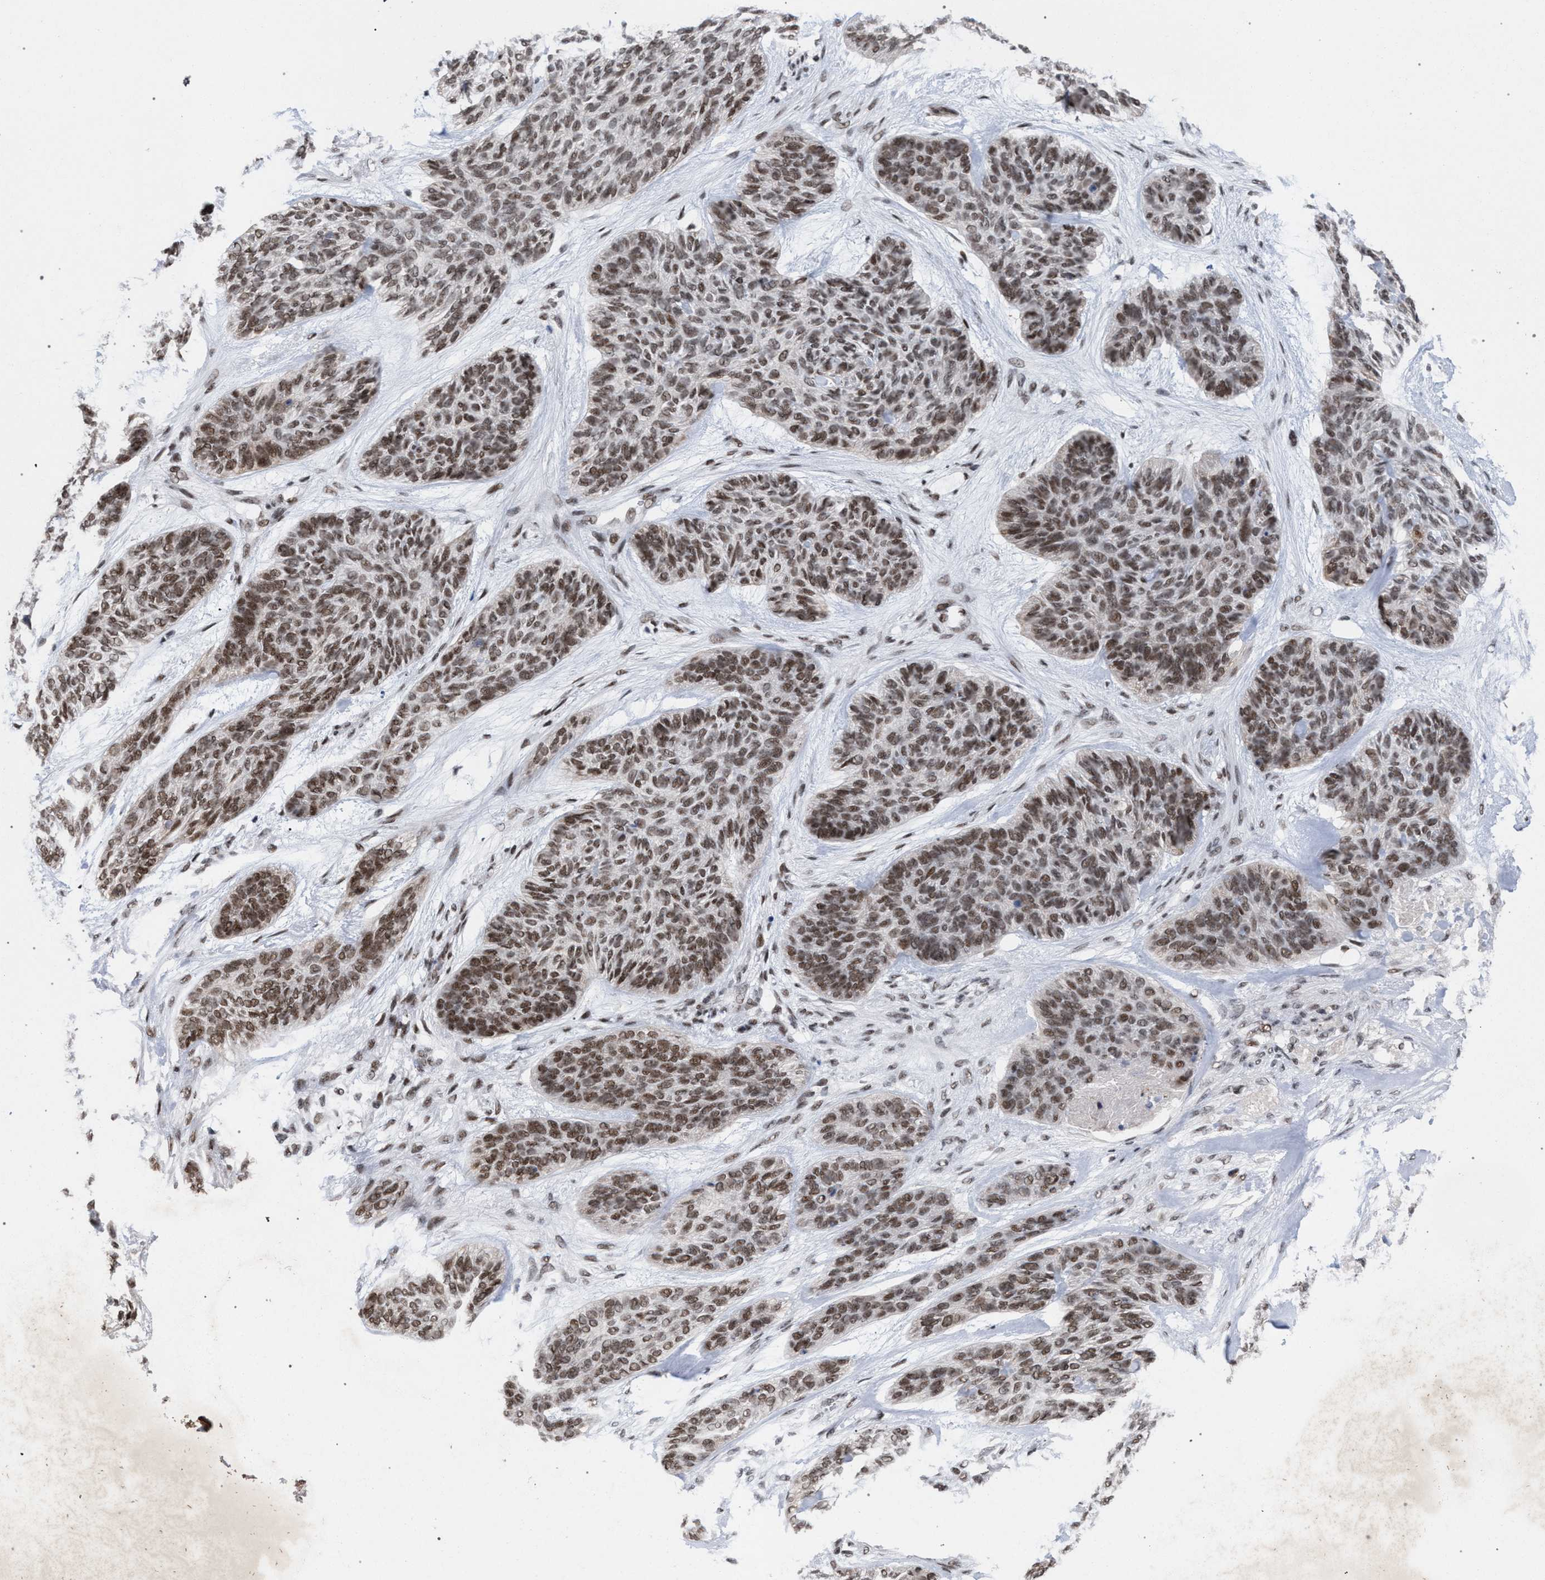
{"staining": {"intensity": "moderate", "quantity": ">75%", "location": "nuclear"}, "tissue": "skin cancer", "cell_type": "Tumor cells", "image_type": "cancer", "snomed": [{"axis": "morphology", "description": "Basal cell carcinoma"}, {"axis": "topography", "description": "Skin"}], "caption": "Immunohistochemistry (DAB) staining of human skin cancer shows moderate nuclear protein positivity in approximately >75% of tumor cells.", "gene": "SCAF4", "patient": {"sex": "male", "age": 55}}